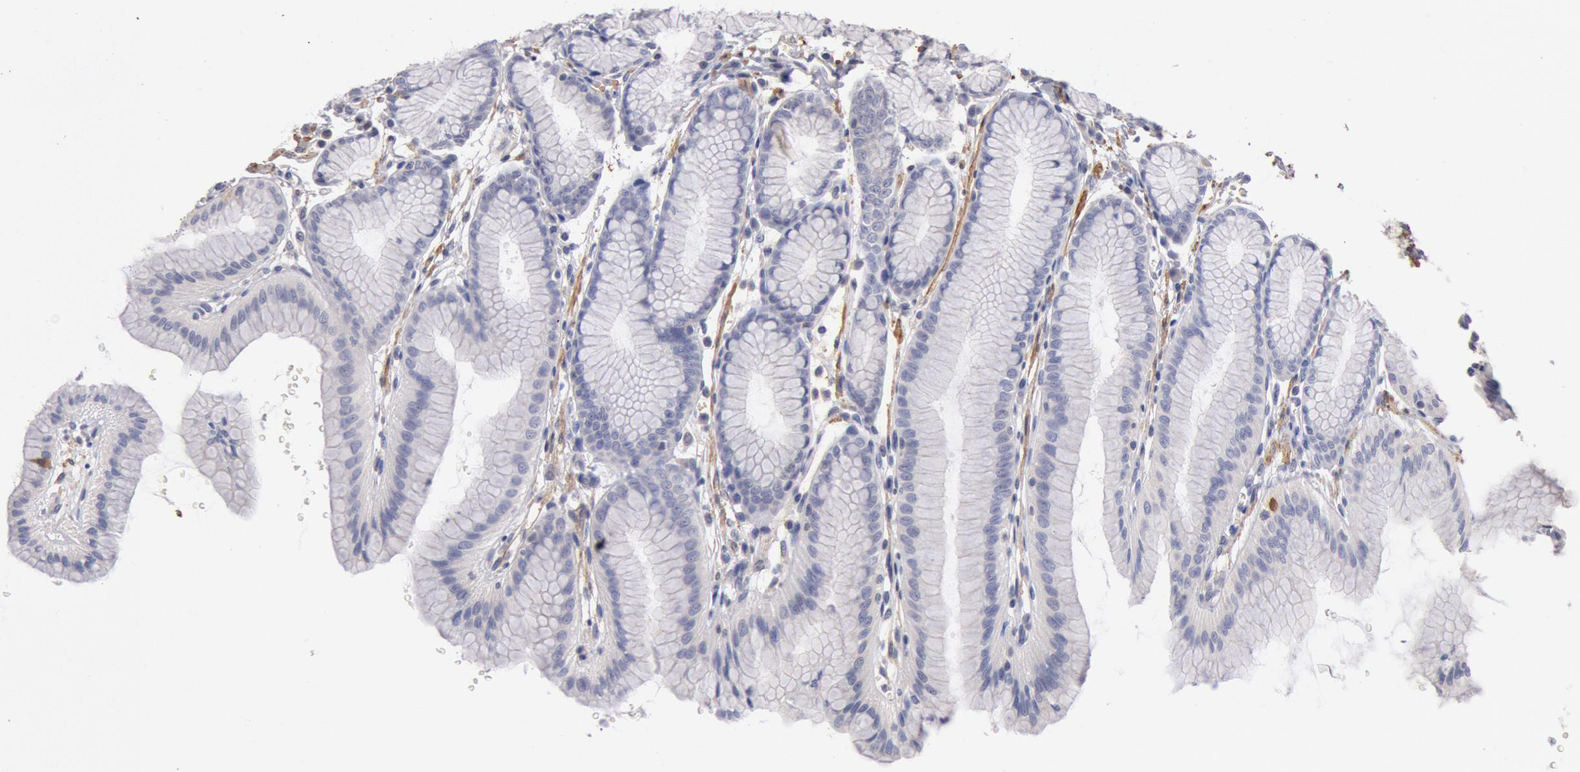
{"staining": {"intensity": "weak", "quantity": "<25%", "location": "cytoplasmic/membranous"}, "tissue": "stomach", "cell_type": "Glandular cells", "image_type": "normal", "snomed": [{"axis": "morphology", "description": "Normal tissue, NOS"}, {"axis": "topography", "description": "Stomach"}], "caption": "A high-resolution image shows IHC staining of unremarkable stomach, which demonstrates no significant staining in glandular cells.", "gene": "TMED8", "patient": {"sex": "male", "age": 42}}